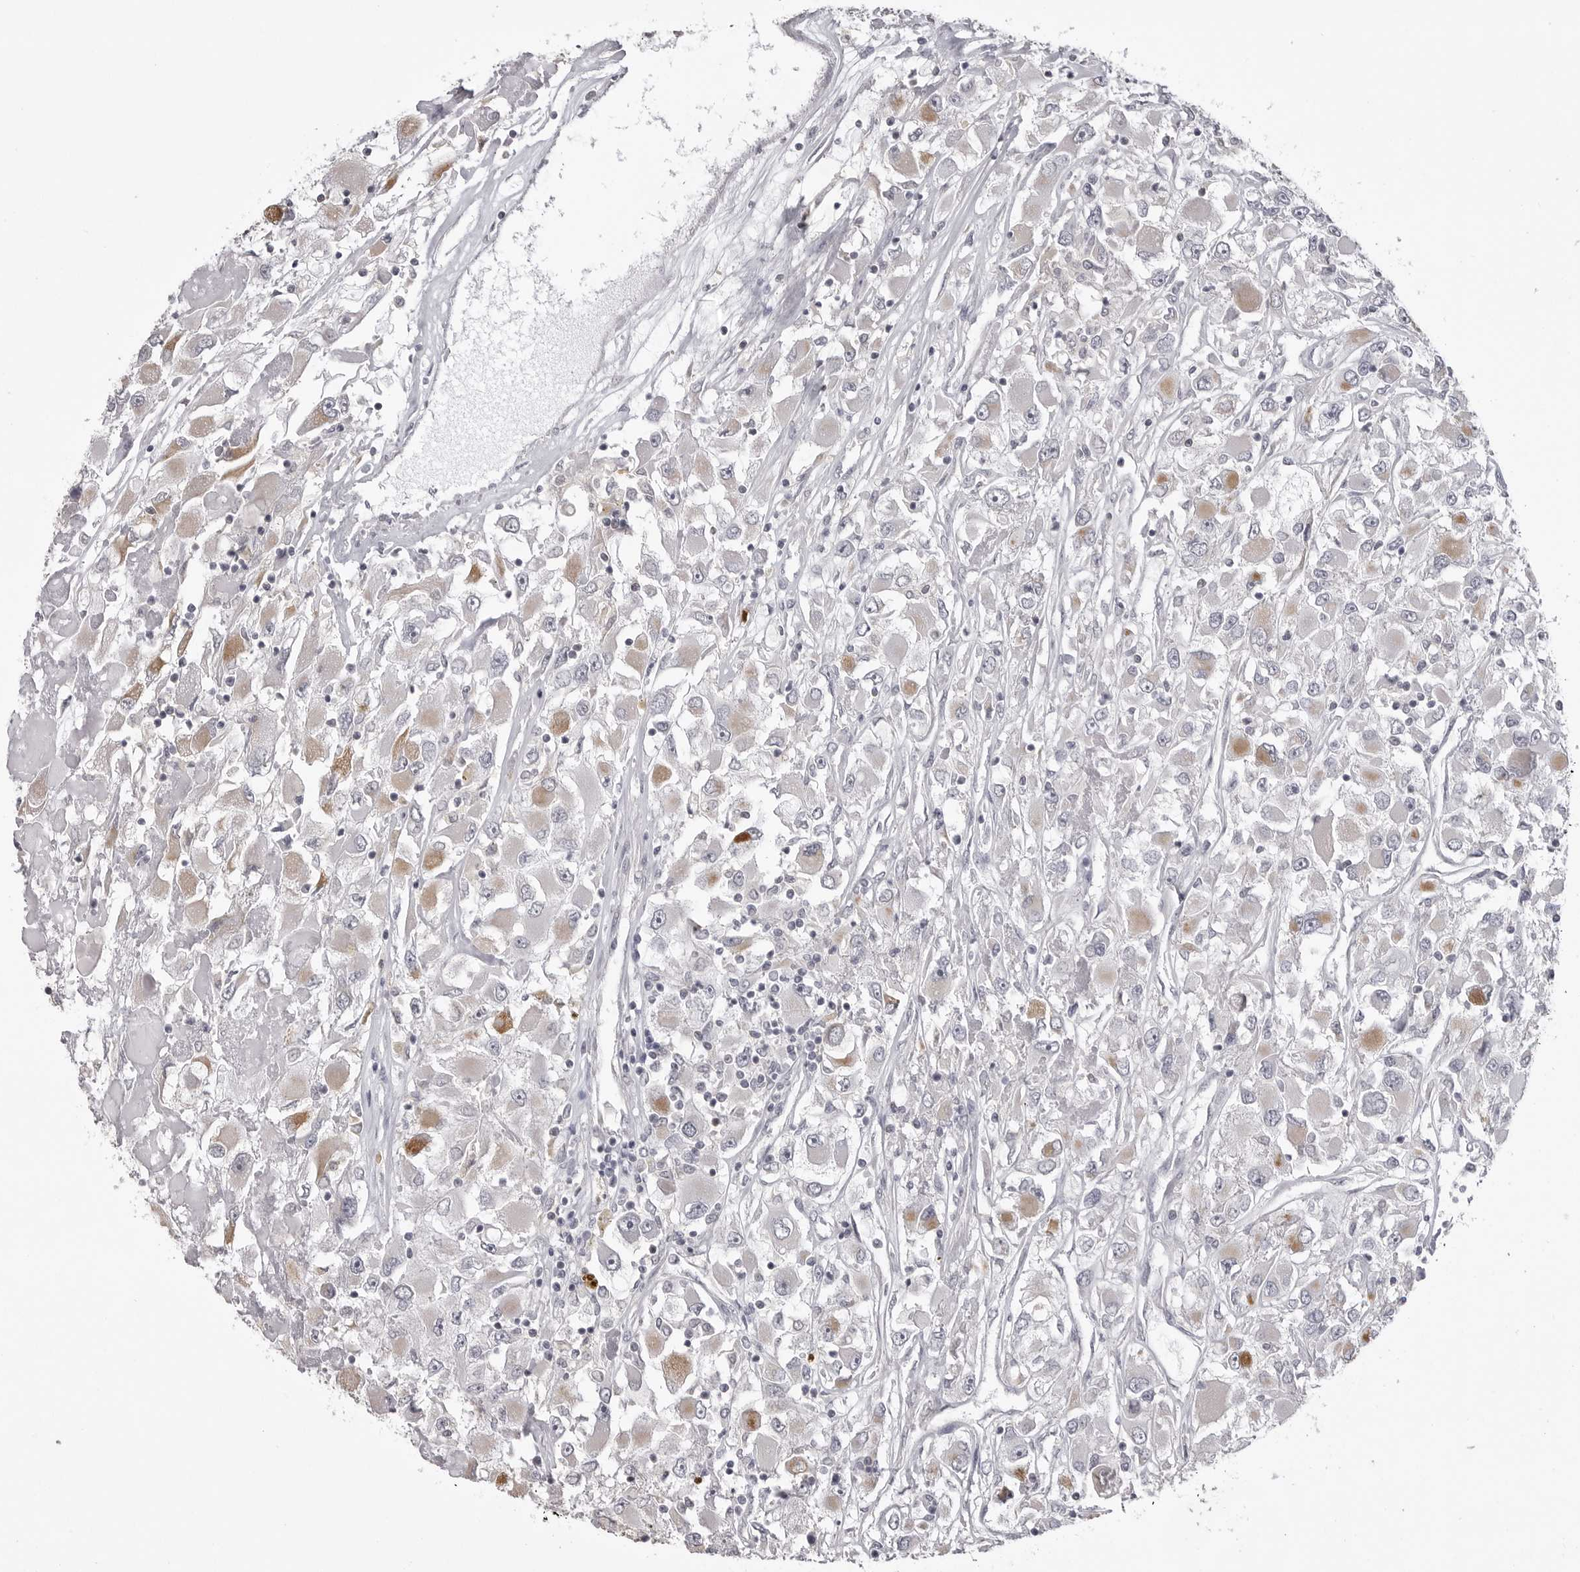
{"staining": {"intensity": "moderate", "quantity": "<25%", "location": "cytoplasmic/membranous"}, "tissue": "renal cancer", "cell_type": "Tumor cells", "image_type": "cancer", "snomed": [{"axis": "morphology", "description": "Adenocarcinoma, NOS"}, {"axis": "topography", "description": "Kidney"}], "caption": "IHC photomicrograph of neoplastic tissue: renal cancer (adenocarcinoma) stained using immunohistochemistry (IHC) demonstrates low levels of moderate protein expression localized specifically in the cytoplasmic/membranous of tumor cells, appearing as a cytoplasmic/membranous brown color.", "gene": "GPN2", "patient": {"sex": "female", "age": 52}}